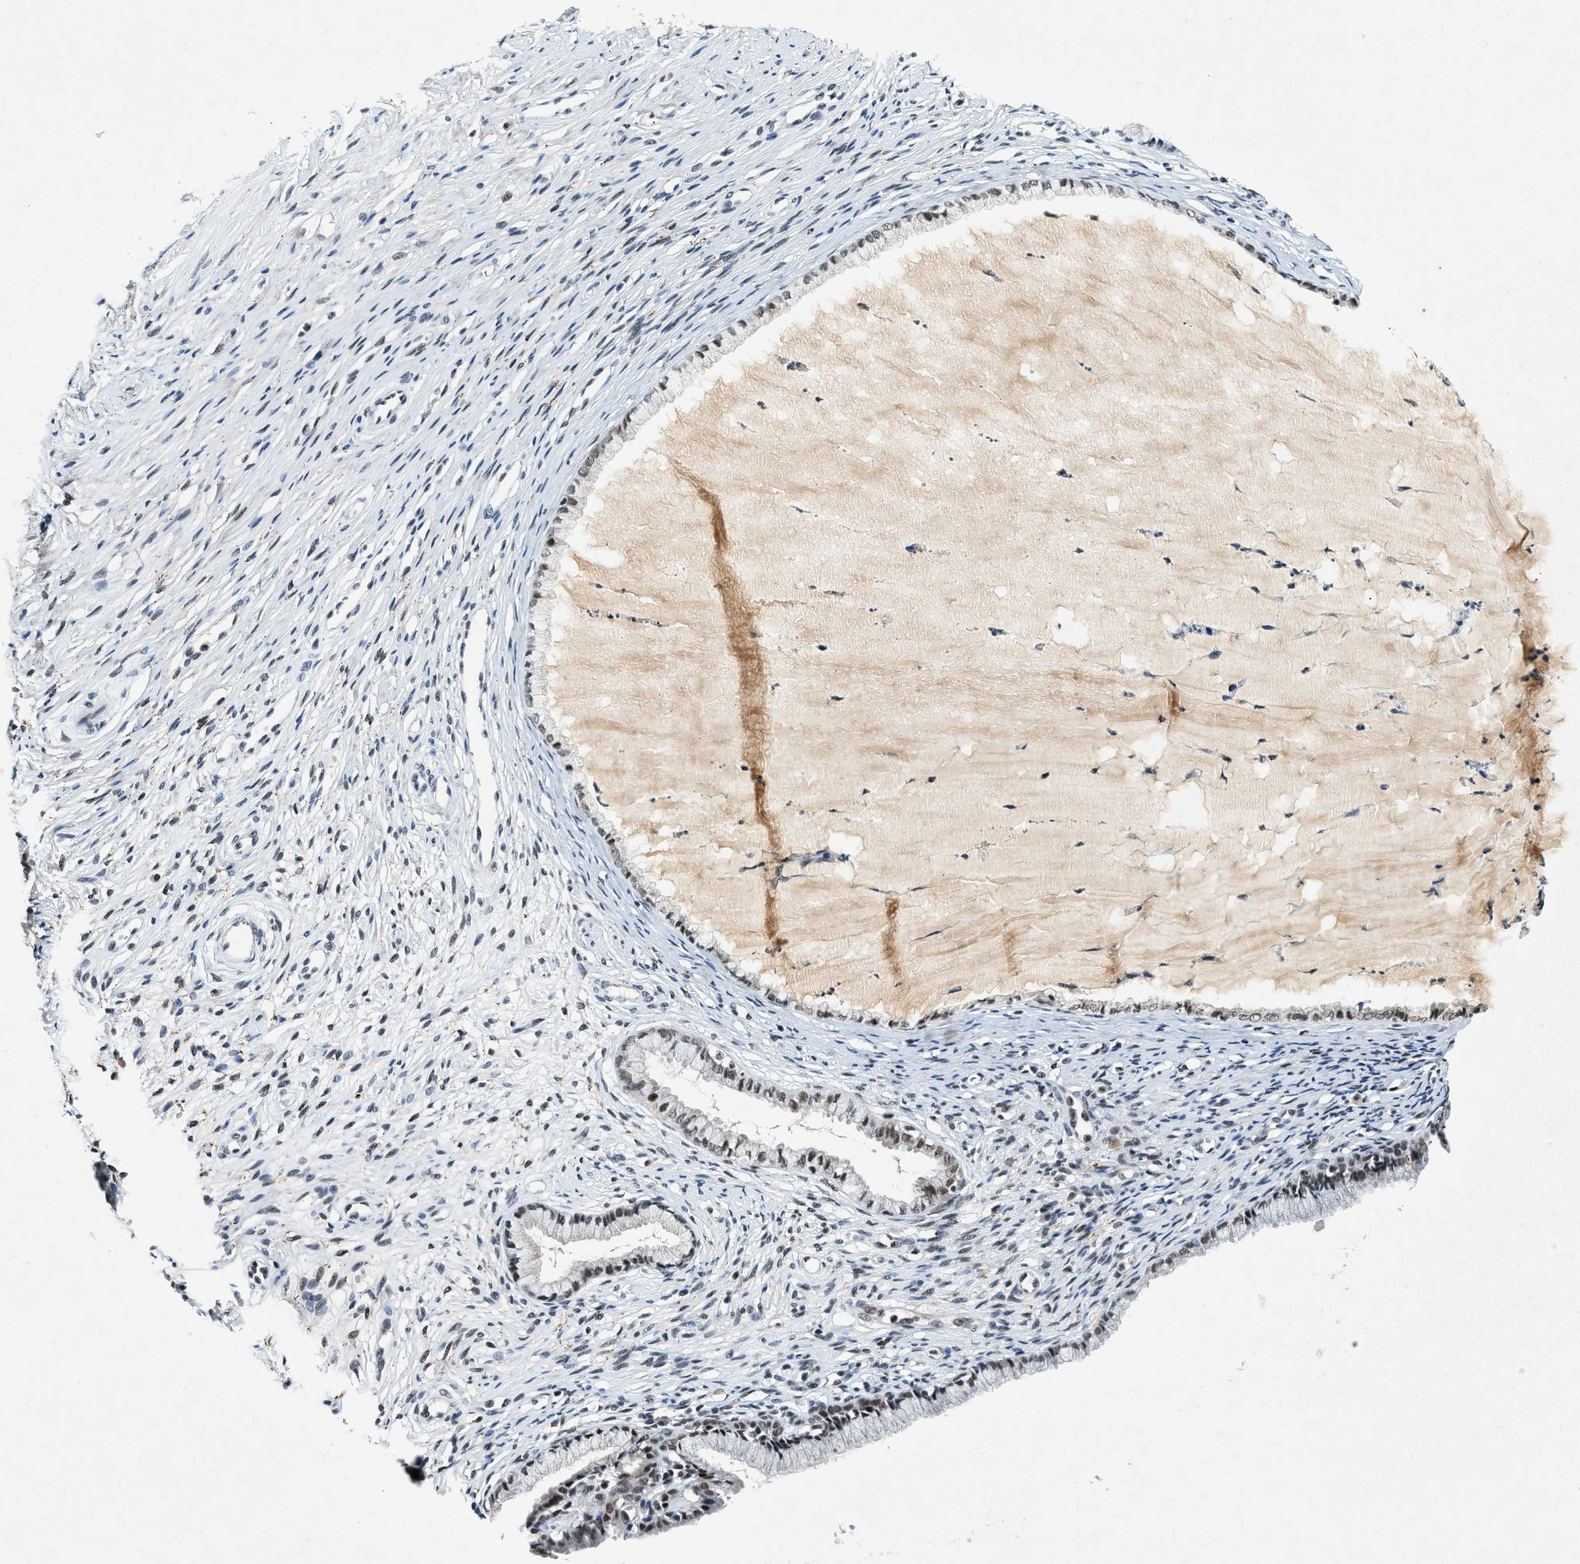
{"staining": {"intensity": "moderate", "quantity": ">75%", "location": "nuclear"}, "tissue": "cervix", "cell_type": "Glandular cells", "image_type": "normal", "snomed": [{"axis": "morphology", "description": "Normal tissue, NOS"}, {"axis": "topography", "description": "Cervix"}], "caption": "Protein expression analysis of benign human cervix reveals moderate nuclear positivity in about >75% of glandular cells. (DAB (3,3'-diaminobenzidine) = brown stain, brightfield microscopy at high magnification).", "gene": "NCOA1", "patient": {"sex": "female", "age": 77}}